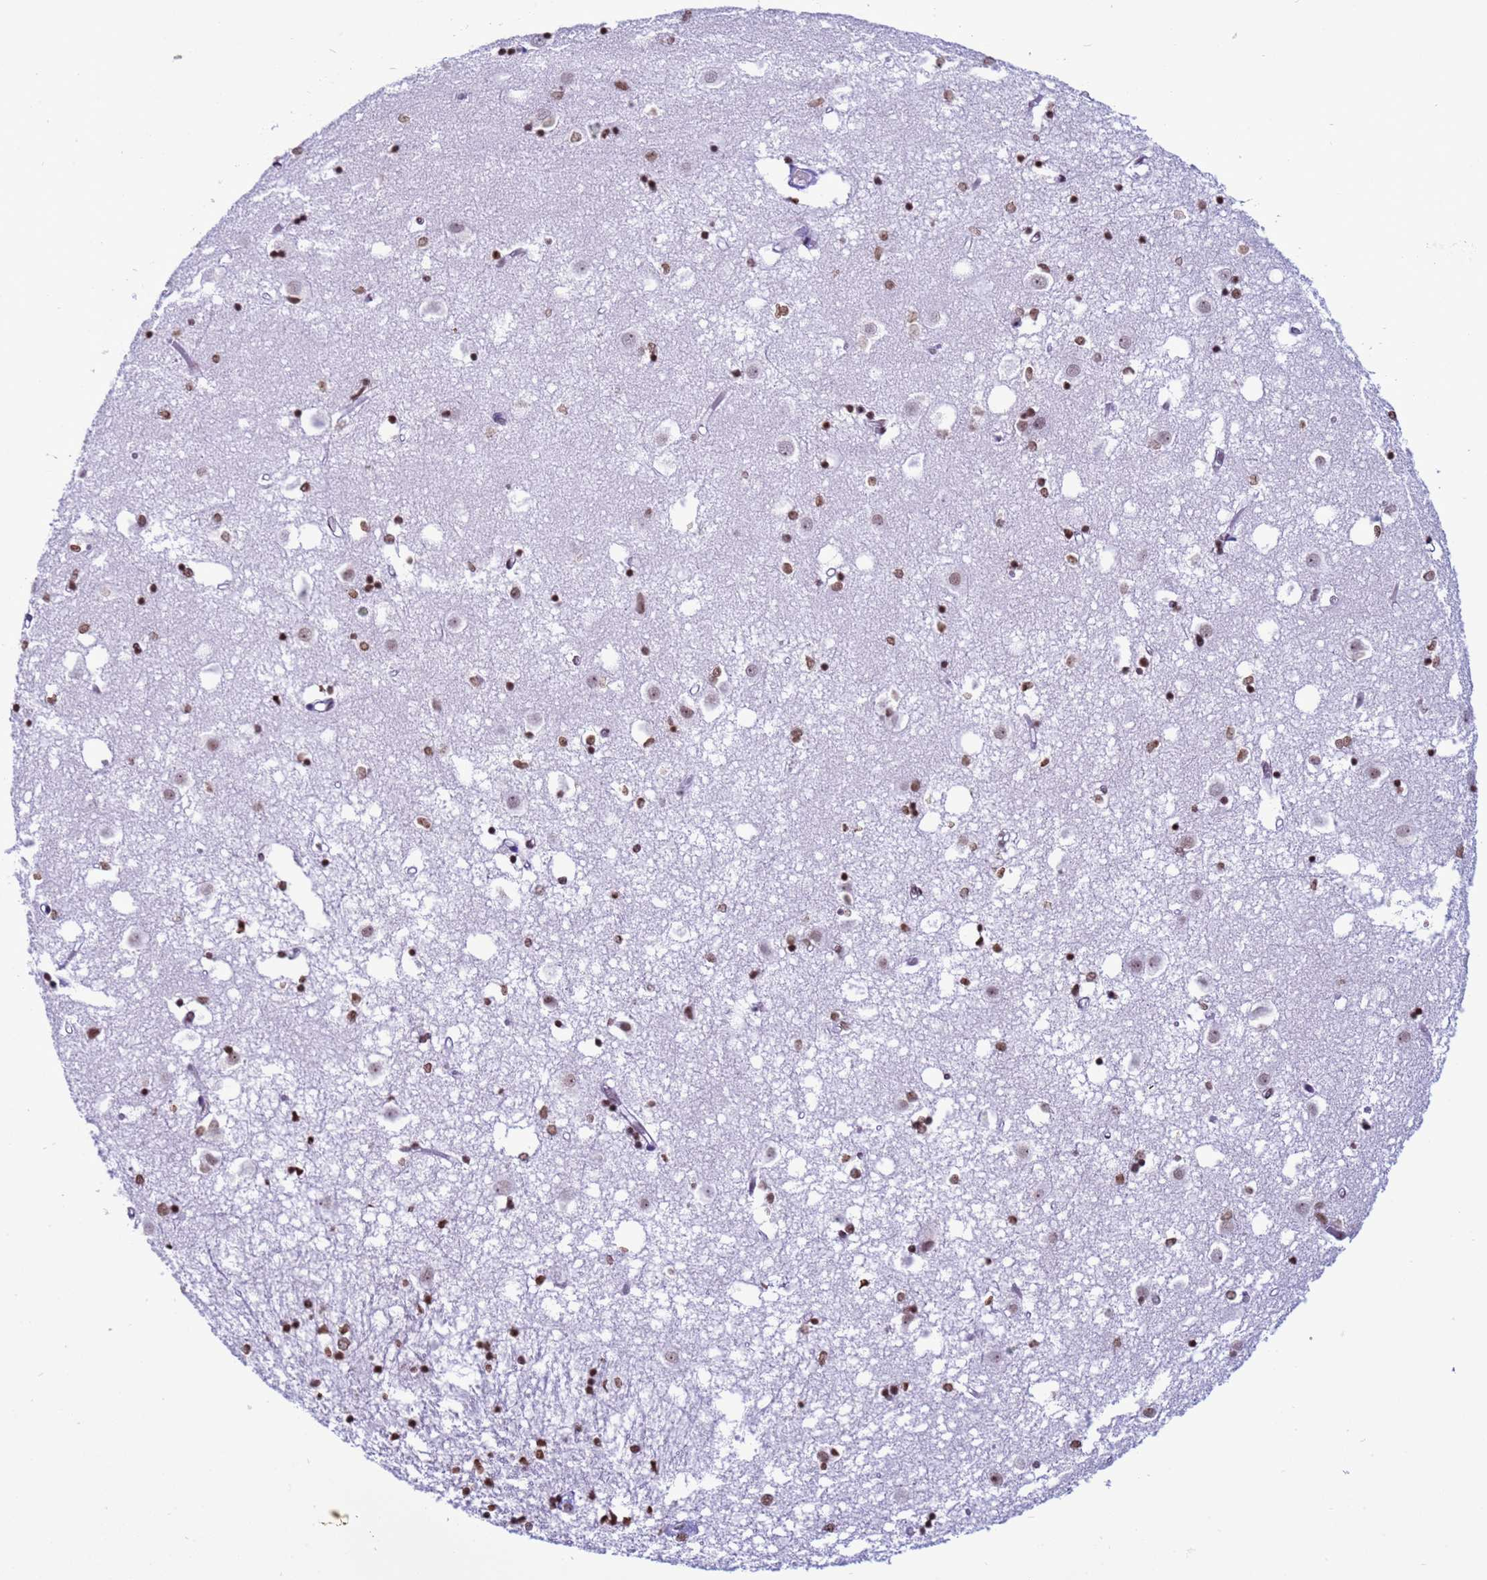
{"staining": {"intensity": "strong", "quantity": ">75%", "location": "nuclear"}, "tissue": "caudate", "cell_type": "Glial cells", "image_type": "normal", "snomed": [{"axis": "morphology", "description": "Normal tissue, NOS"}, {"axis": "topography", "description": "Lateral ventricle wall"}], "caption": "Immunohistochemical staining of normal human caudate shows >75% levels of strong nuclear protein positivity in approximately >75% of glial cells.", "gene": "H4C11", "patient": {"sex": "male", "age": 70}}